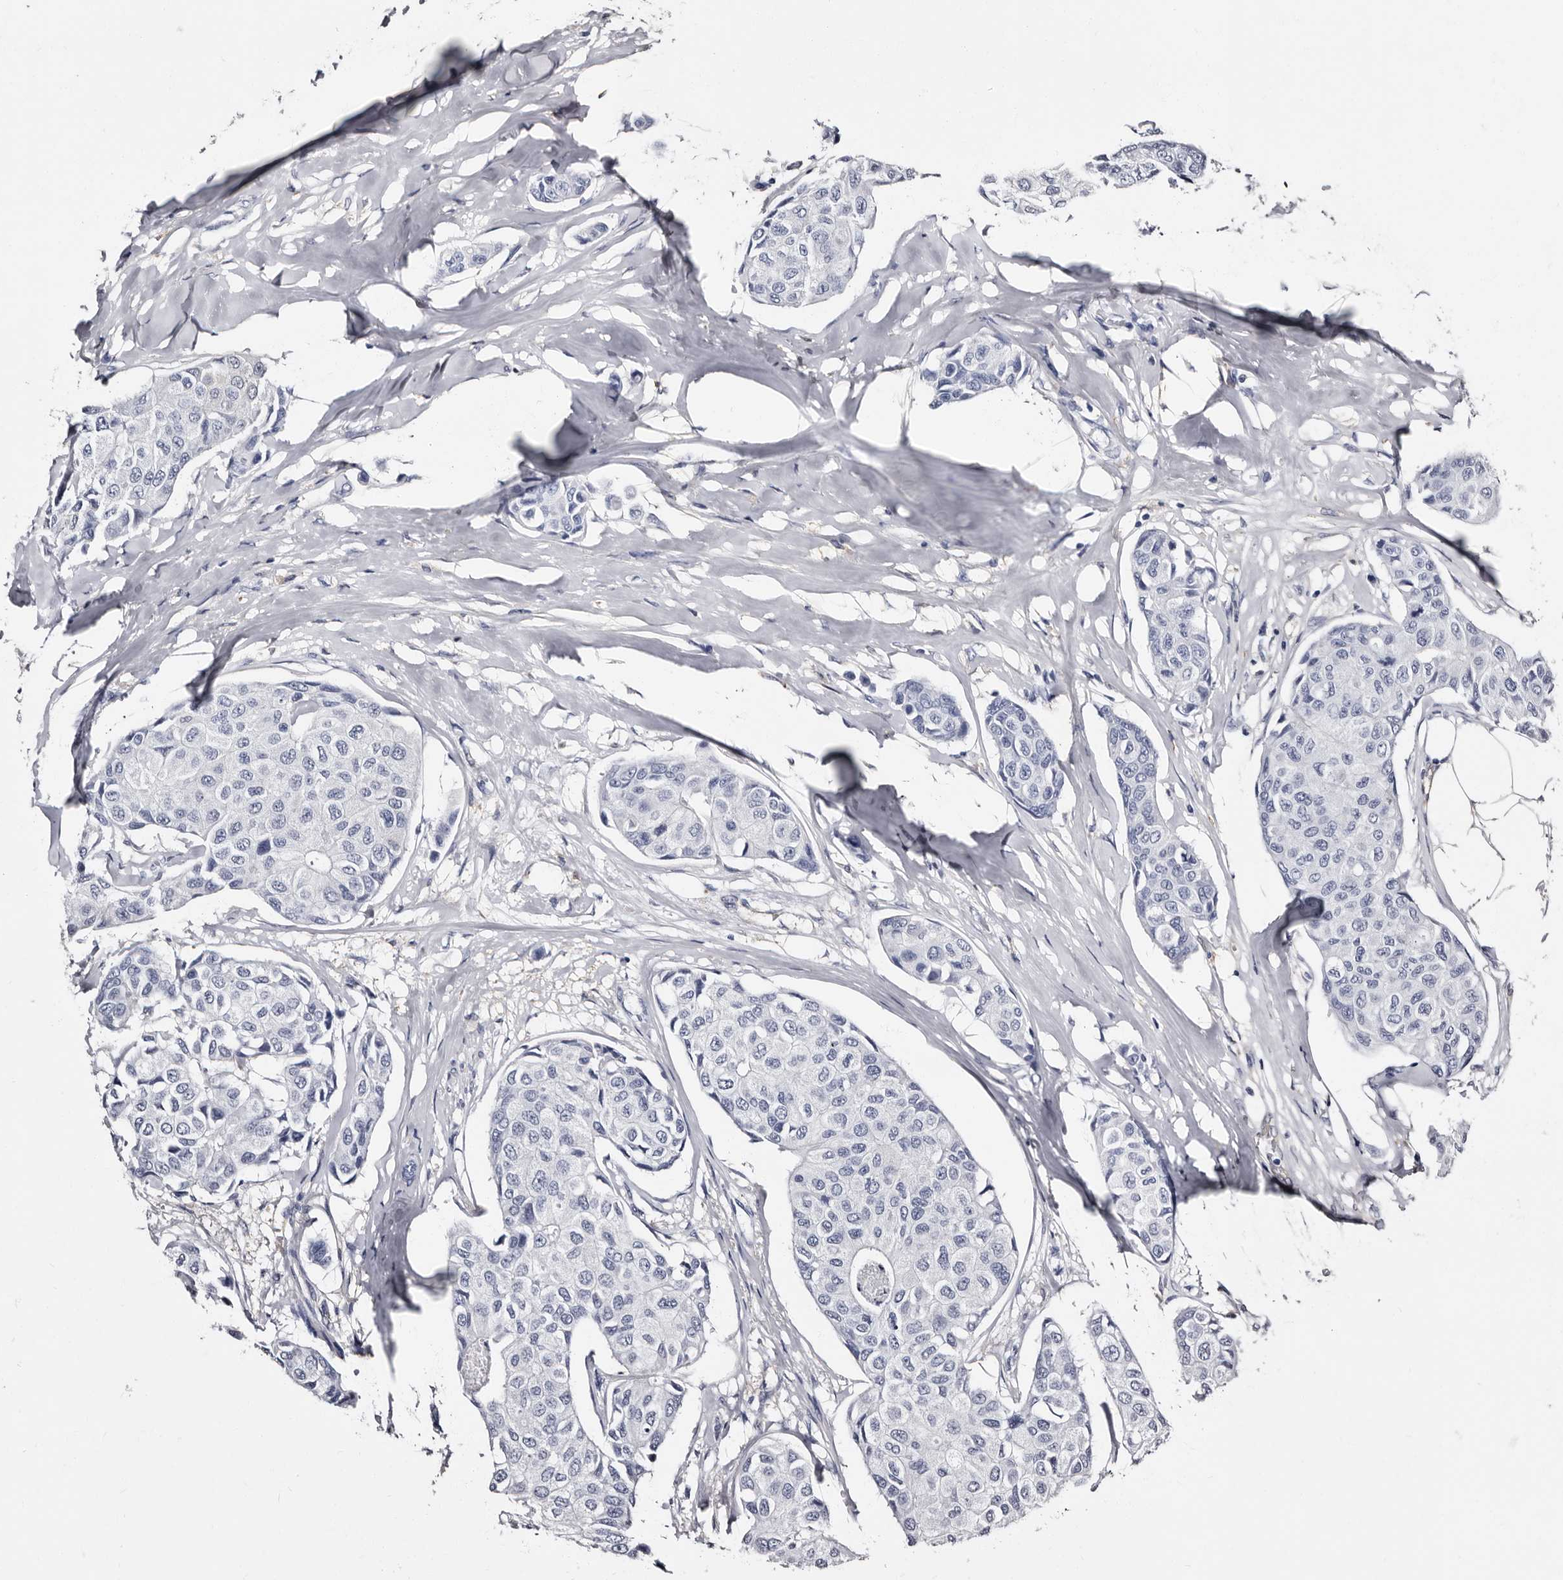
{"staining": {"intensity": "negative", "quantity": "none", "location": "none"}, "tissue": "breast cancer", "cell_type": "Tumor cells", "image_type": "cancer", "snomed": [{"axis": "morphology", "description": "Duct carcinoma"}, {"axis": "topography", "description": "Breast"}], "caption": "Tumor cells show no significant protein staining in breast cancer (infiltrating ductal carcinoma). (Brightfield microscopy of DAB immunohistochemistry at high magnification).", "gene": "EPB41L3", "patient": {"sex": "female", "age": 80}}